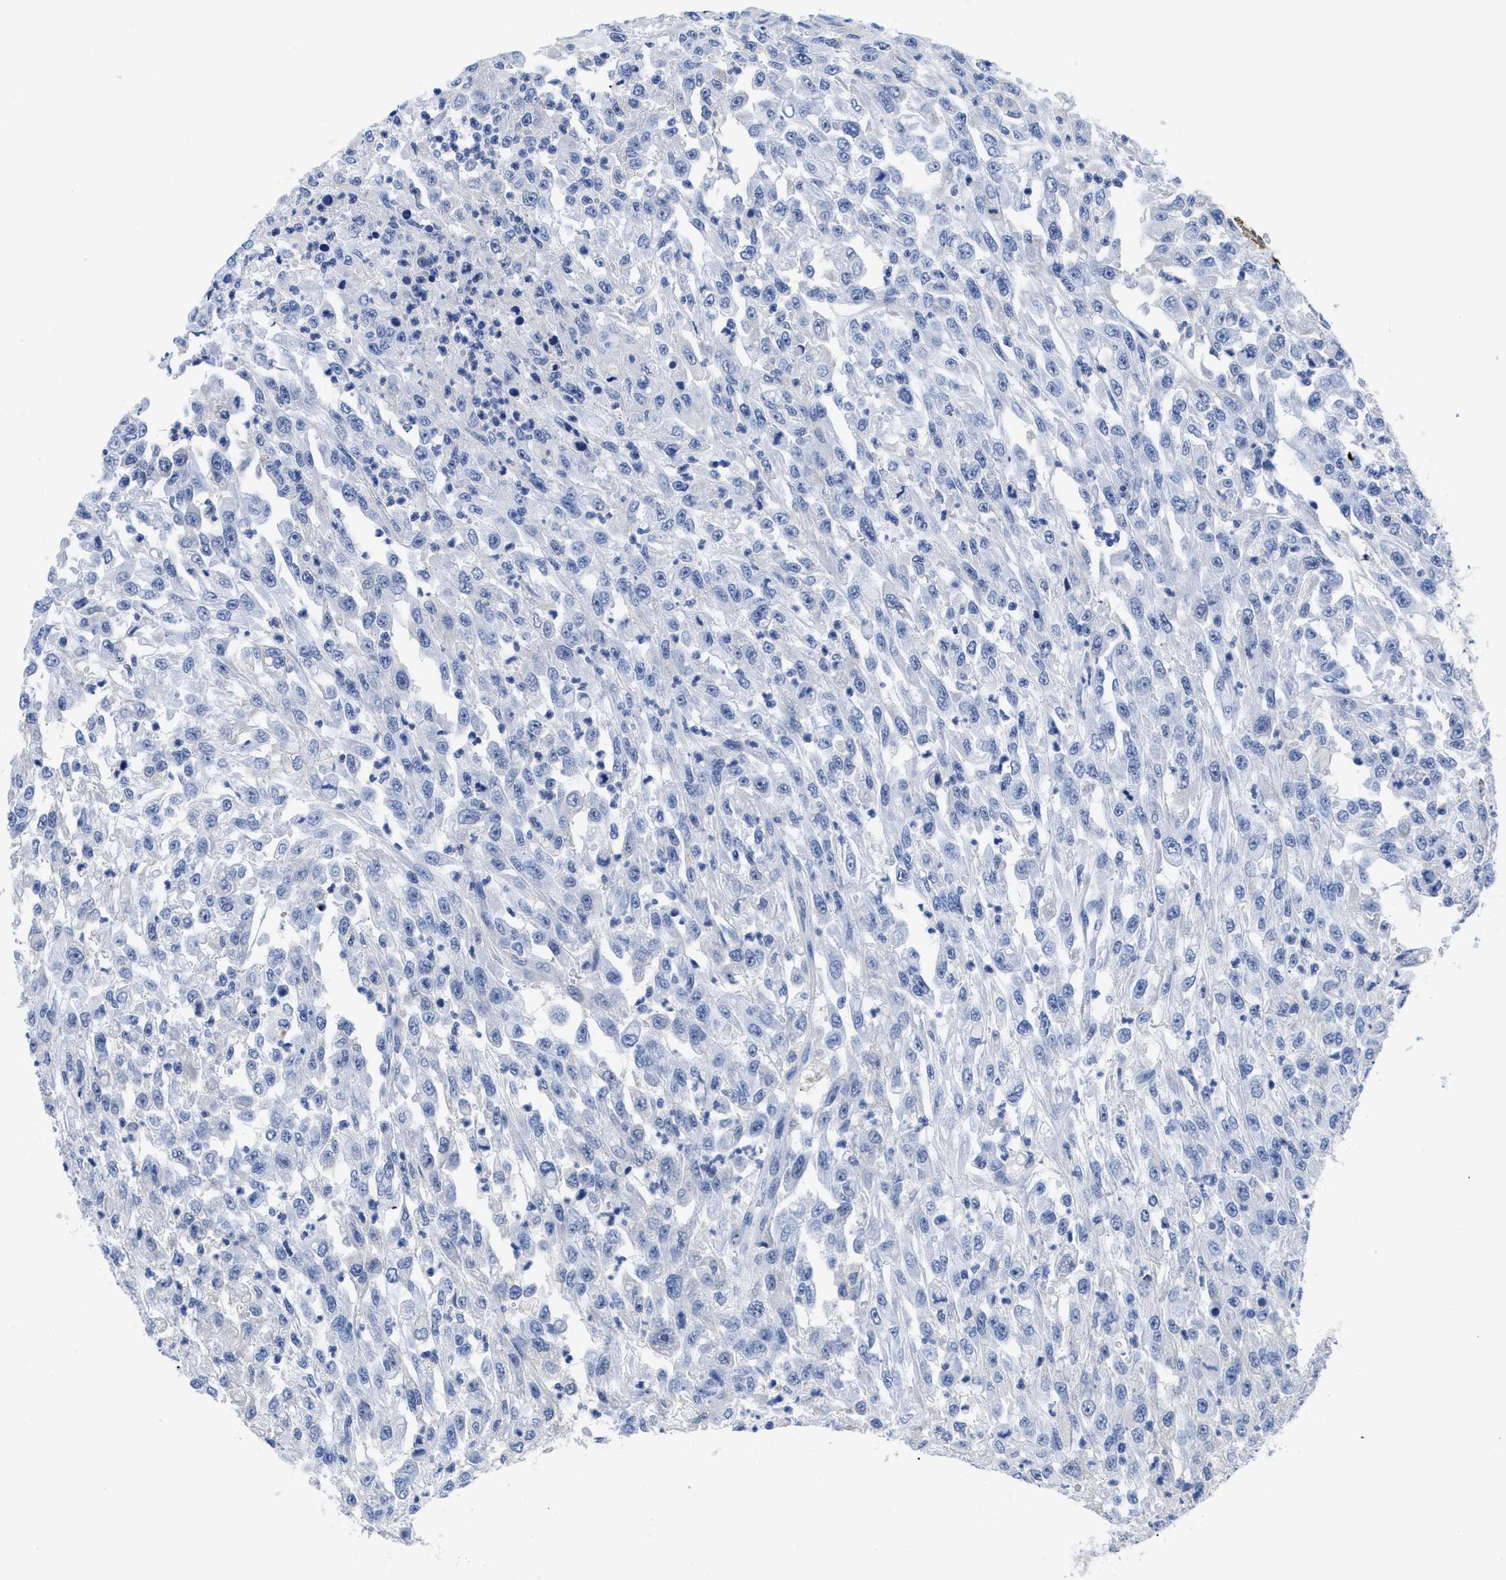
{"staining": {"intensity": "negative", "quantity": "none", "location": "none"}, "tissue": "urothelial cancer", "cell_type": "Tumor cells", "image_type": "cancer", "snomed": [{"axis": "morphology", "description": "Urothelial carcinoma, High grade"}, {"axis": "topography", "description": "Urinary bladder"}], "caption": "Tumor cells show no significant expression in urothelial cancer.", "gene": "TMEM68", "patient": {"sex": "male", "age": 46}}